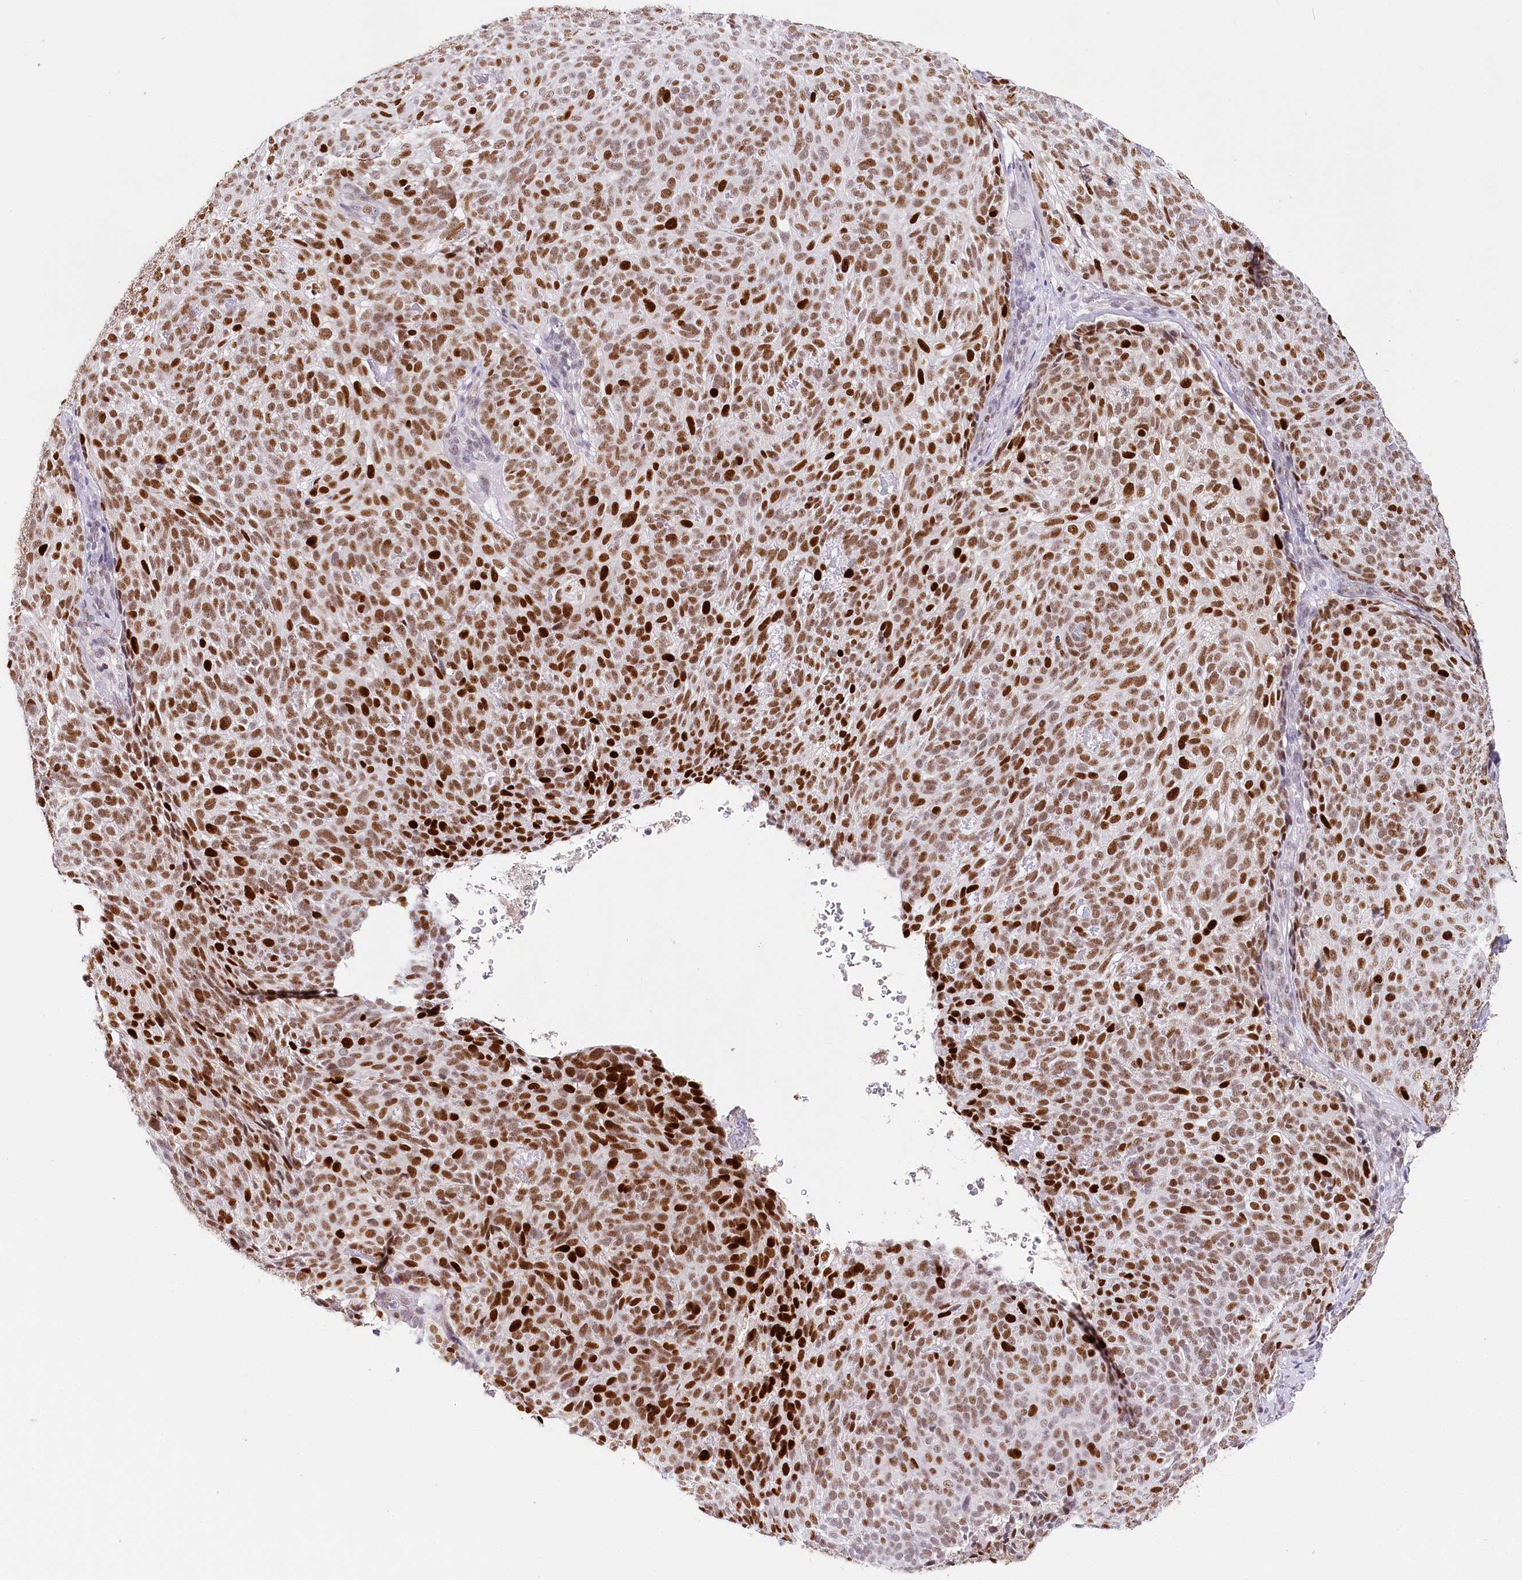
{"staining": {"intensity": "strong", "quantity": ">75%", "location": "nuclear"}, "tissue": "skin cancer", "cell_type": "Tumor cells", "image_type": "cancer", "snomed": [{"axis": "morphology", "description": "Basal cell carcinoma"}, {"axis": "topography", "description": "Skin"}], "caption": "Skin basal cell carcinoma stained with a protein marker demonstrates strong staining in tumor cells.", "gene": "TP53", "patient": {"sex": "male", "age": 85}}